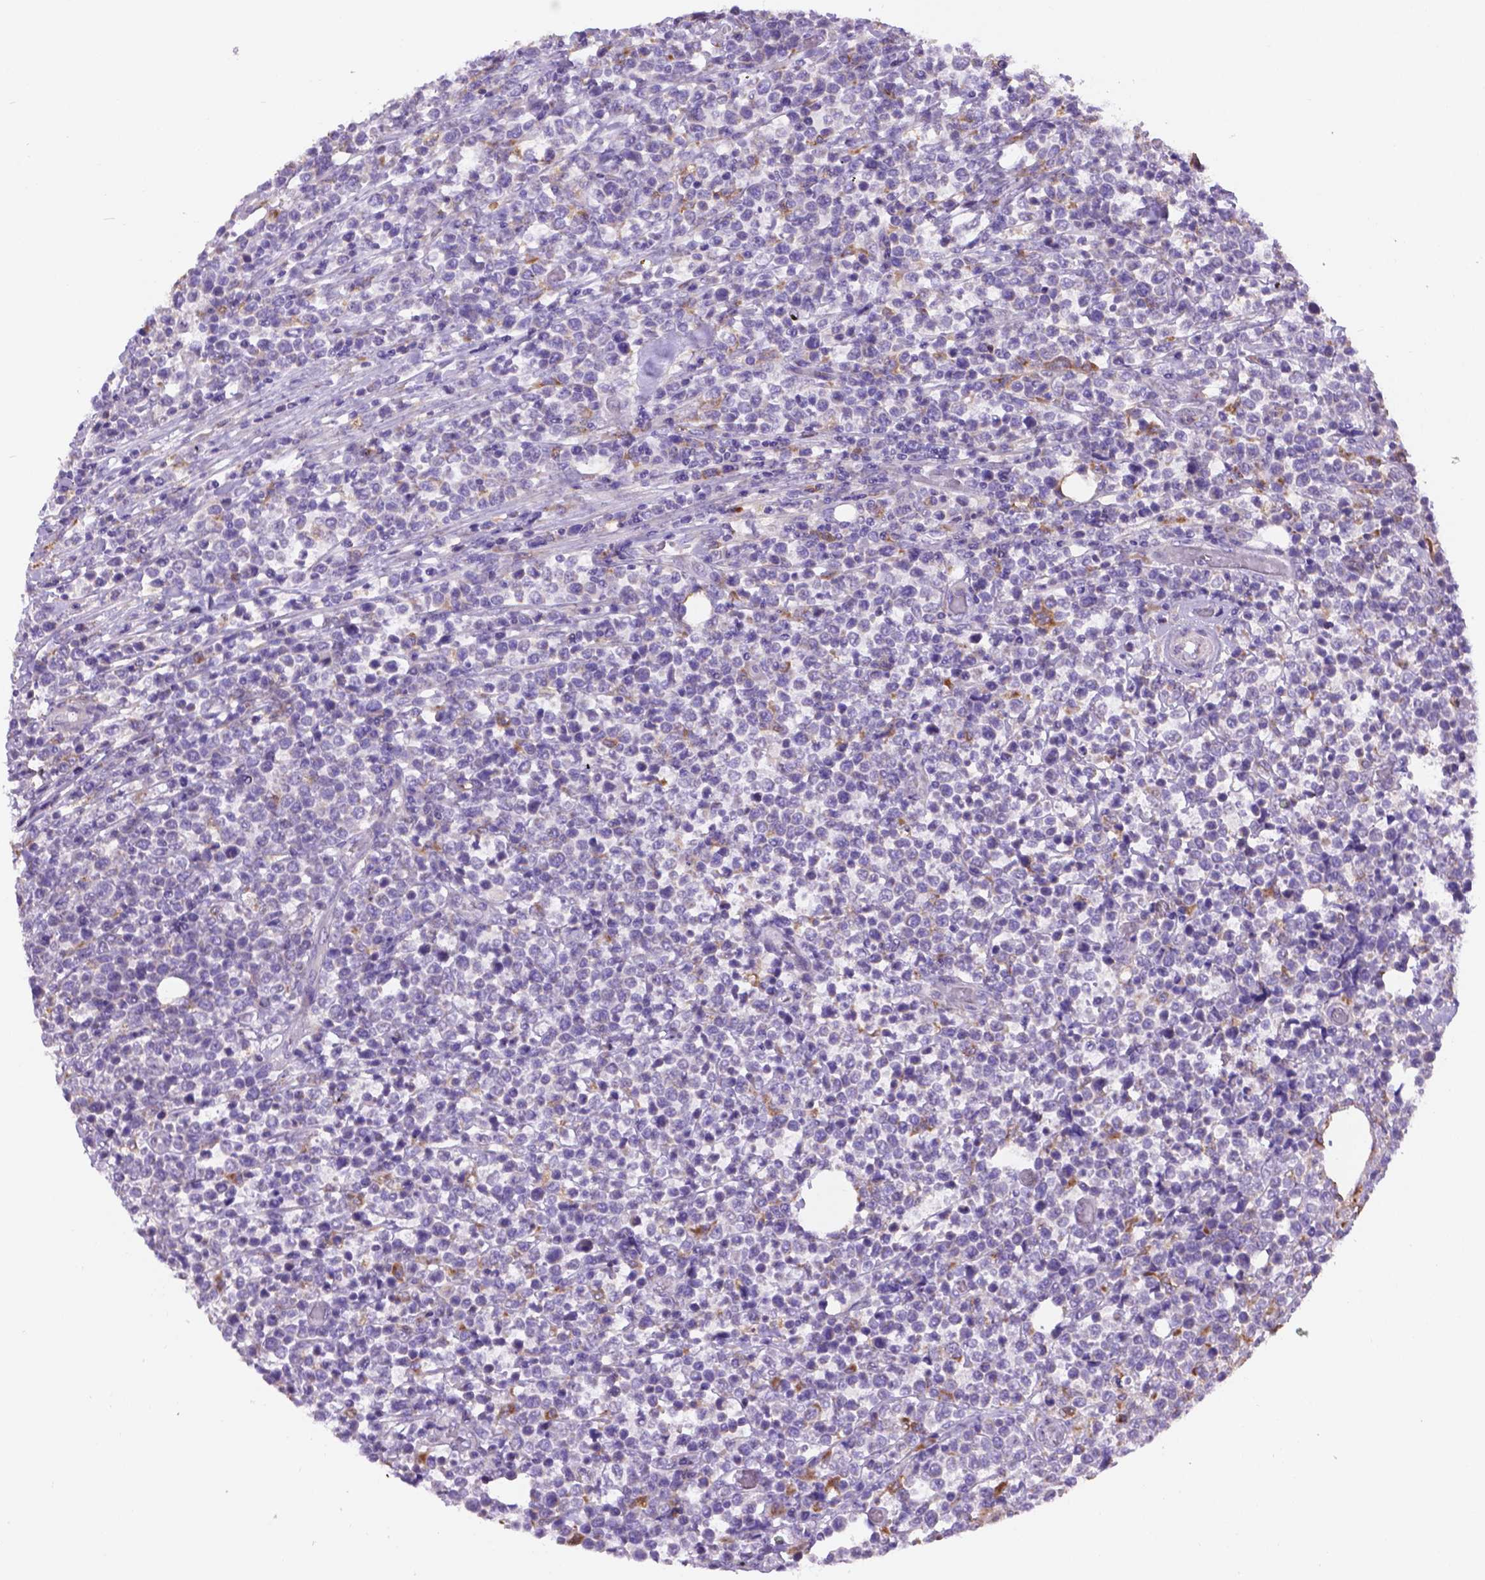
{"staining": {"intensity": "negative", "quantity": "none", "location": "none"}, "tissue": "lymphoma", "cell_type": "Tumor cells", "image_type": "cancer", "snomed": [{"axis": "morphology", "description": "Malignant lymphoma, non-Hodgkin's type, High grade"}, {"axis": "topography", "description": "Soft tissue"}], "caption": "This histopathology image is of malignant lymphoma, non-Hodgkin's type (high-grade) stained with immunohistochemistry (IHC) to label a protein in brown with the nuclei are counter-stained blue. There is no expression in tumor cells. The staining is performed using DAB brown chromogen with nuclei counter-stained in using hematoxylin.", "gene": "CDH7", "patient": {"sex": "female", "age": 56}}